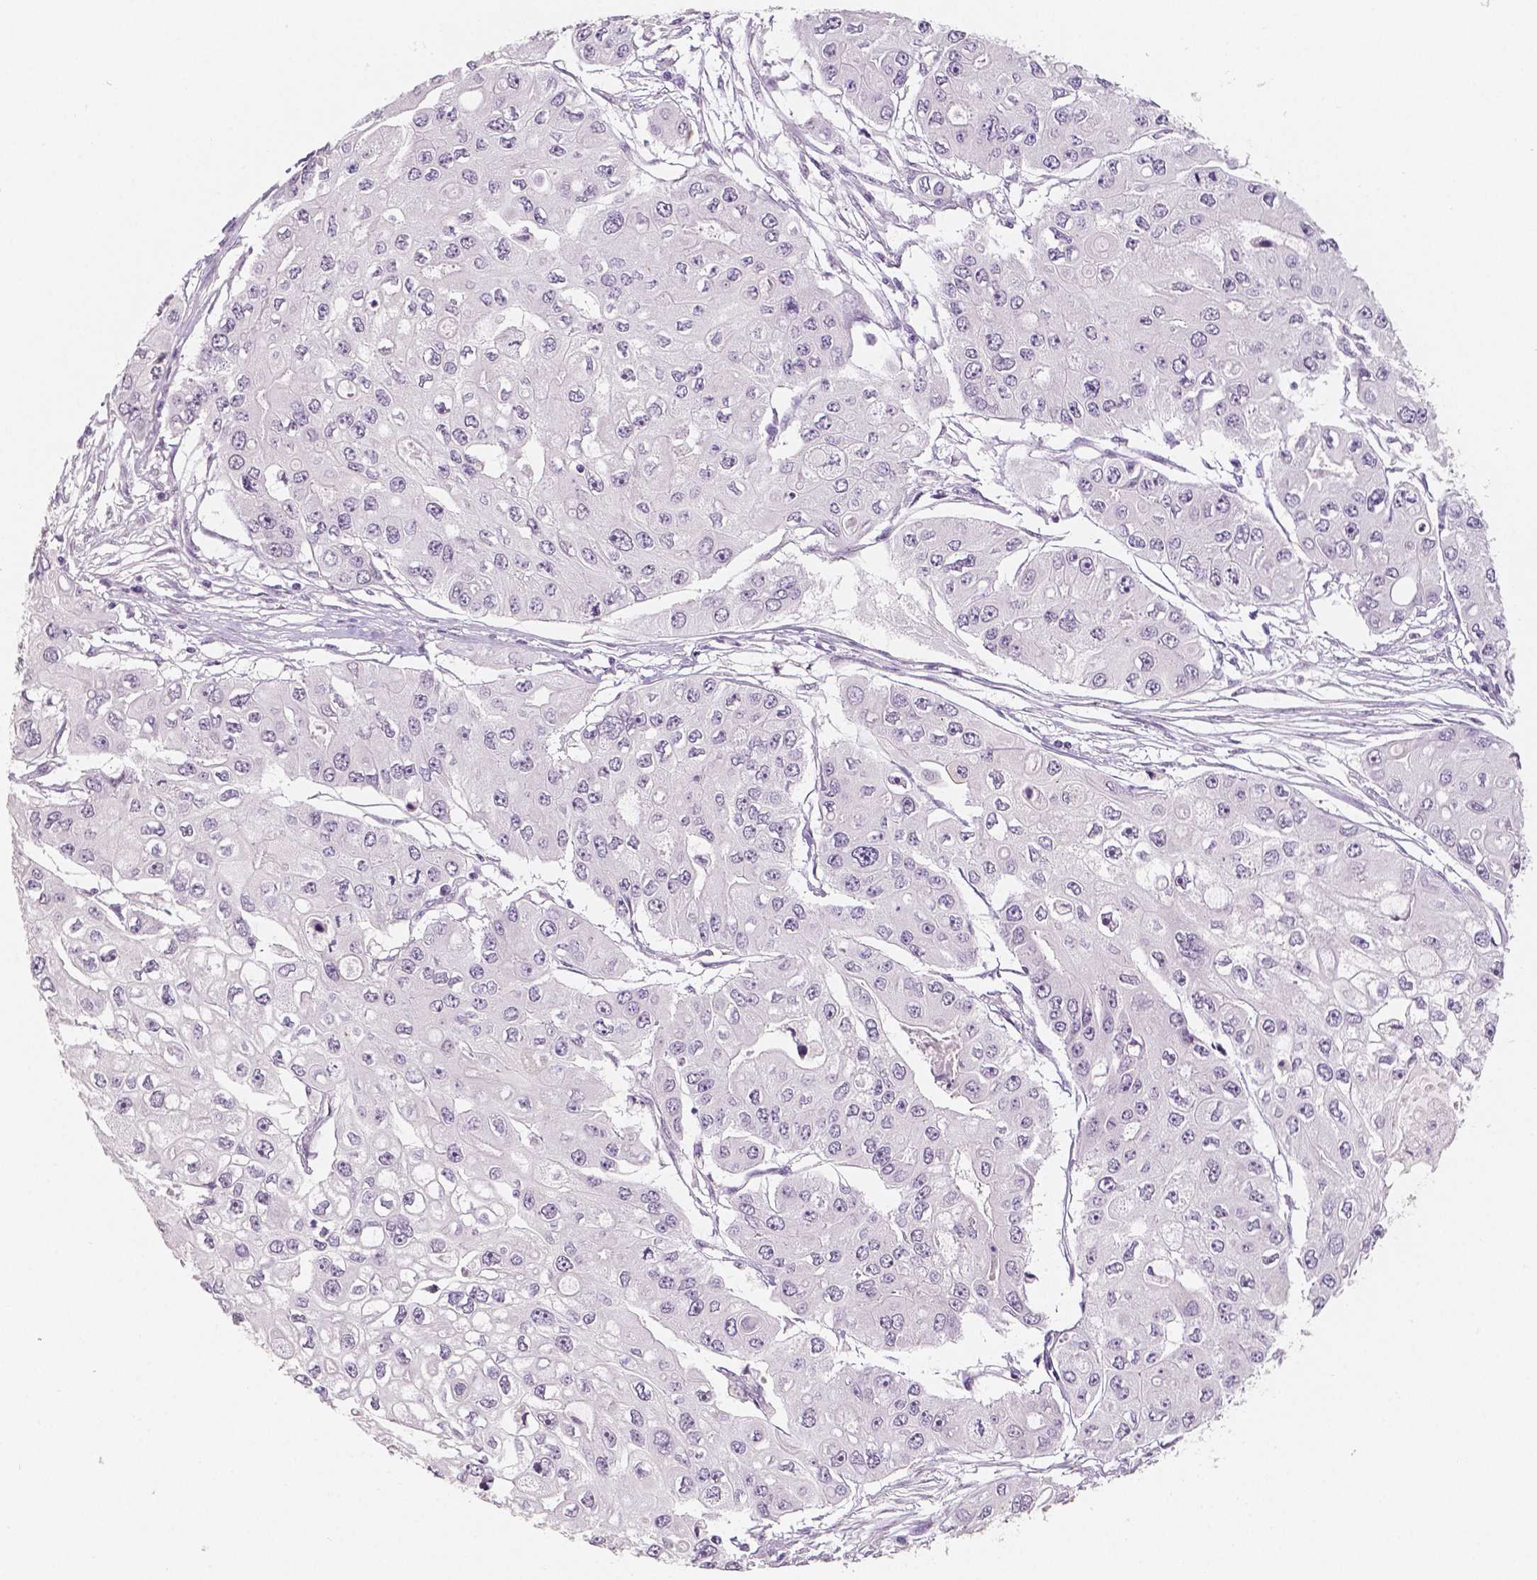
{"staining": {"intensity": "negative", "quantity": "none", "location": "none"}, "tissue": "ovarian cancer", "cell_type": "Tumor cells", "image_type": "cancer", "snomed": [{"axis": "morphology", "description": "Cystadenocarcinoma, serous, NOS"}, {"axis": "topography", "description": "Ovary"}], "caption": "DAB (3,3'-diaminobenzidine) immunohistochemical staining of human ovarian cancer (serous cystadenocarcinoma) reveals no significant positivity in tumor cells.", "gene": "KDM5B", "patient": {"sex": "female", "age": 56}}